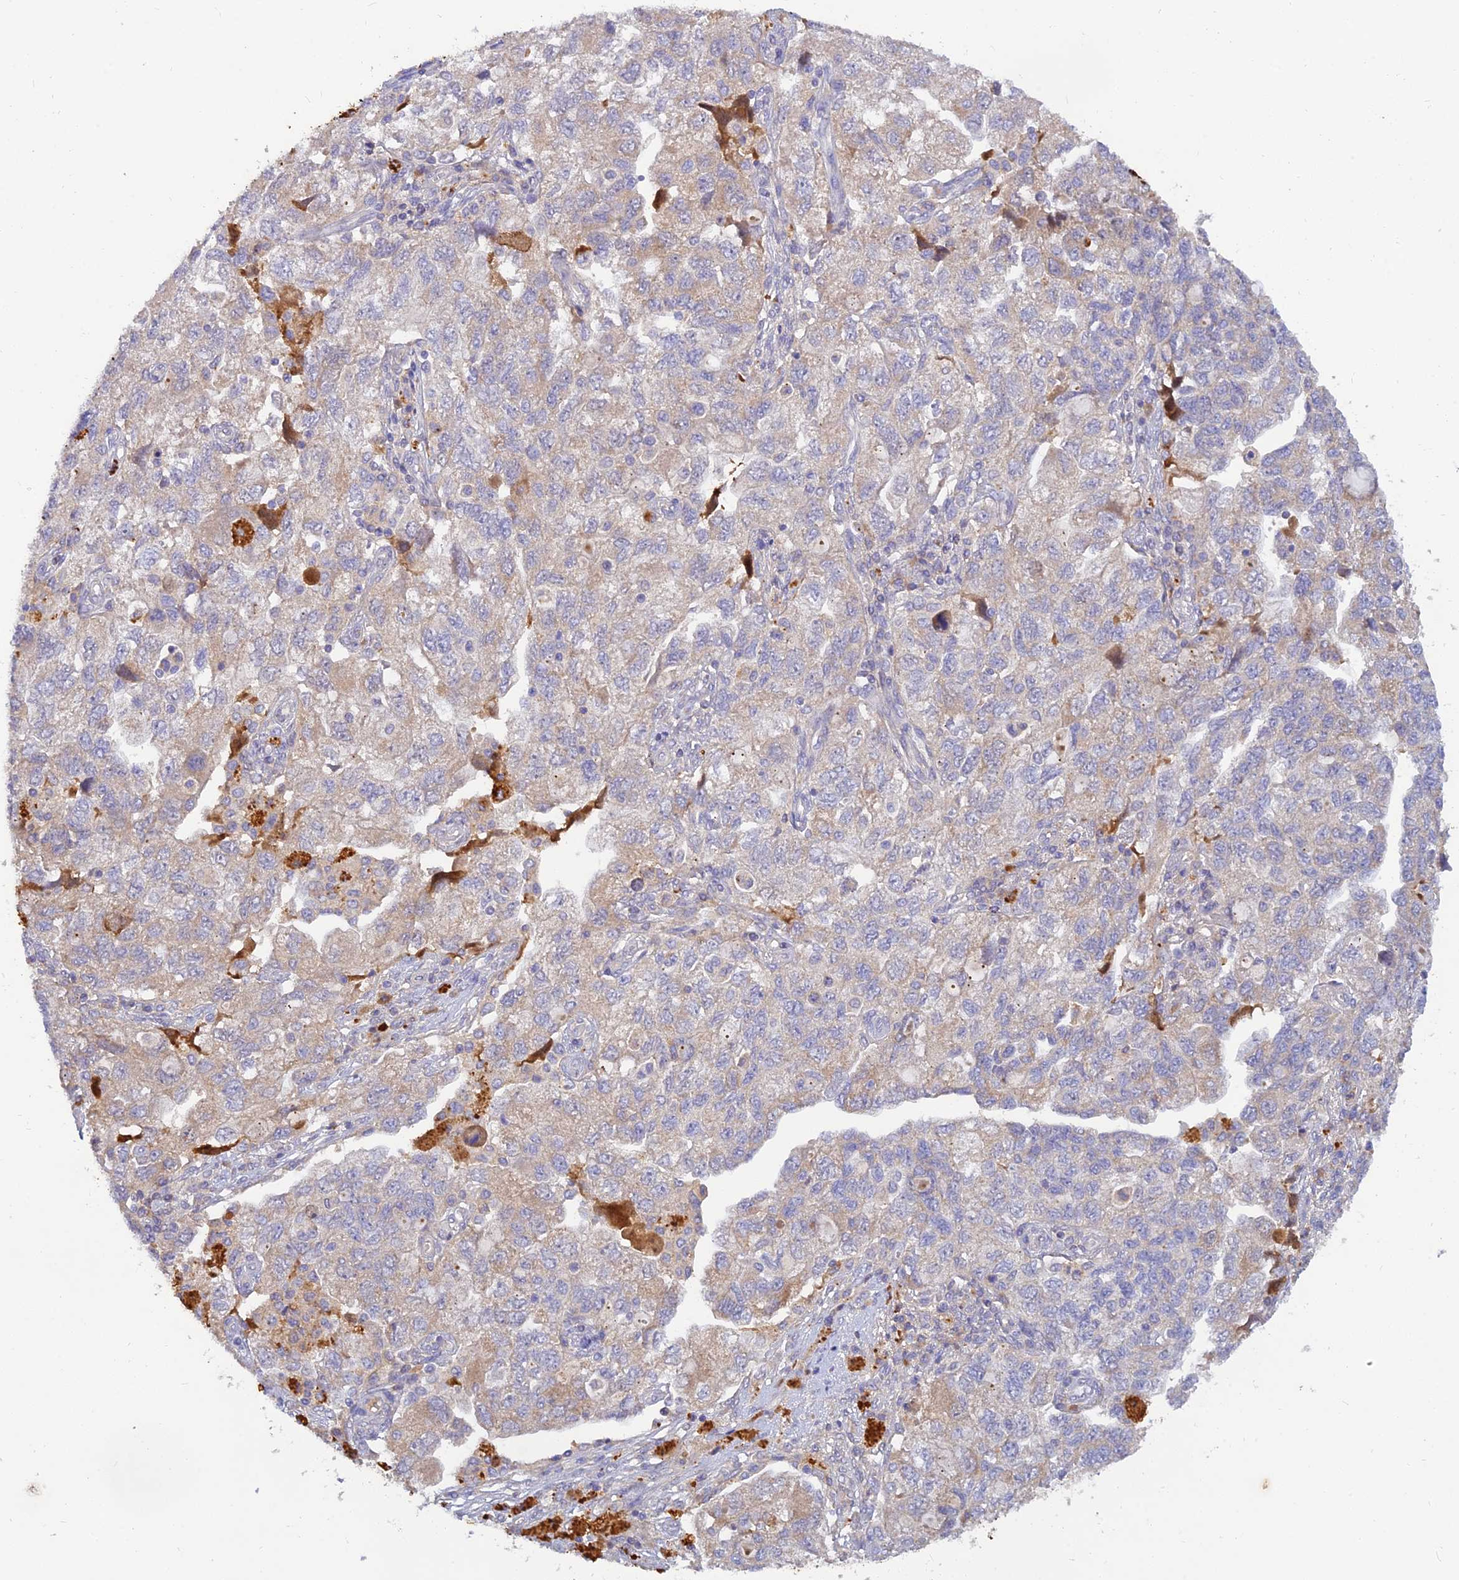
{"staining": {"intensity": "weak", "quantity": "25%-75%", "location": "cytoplasmic/membranous"}, "tissue": "ovarian cancer", "cell_type": "Tumor cells", "image_type": "cancer", "snomed": [{"axis": "morphology", "description": "Carcinoma, NOS"}, {"axis": "morphology", "description": "Cystadenocarcinoma, serous, NOS"}, {"axis": "topography", "description": "Ovary"}], "caption": "Immunohistochemistry (IHC) micrograph of neoplastic tissue: human ovarian cancer (carcinoma) stained using IHC demonstrates low levels of weak protein expression localized specifically in the cytoplasmic/membranous of tumor cells, appearing as a cytoplasmic/membranous brown color.", "gene": "ACSM5", "patient": {"sex": "female", "age": 69}}